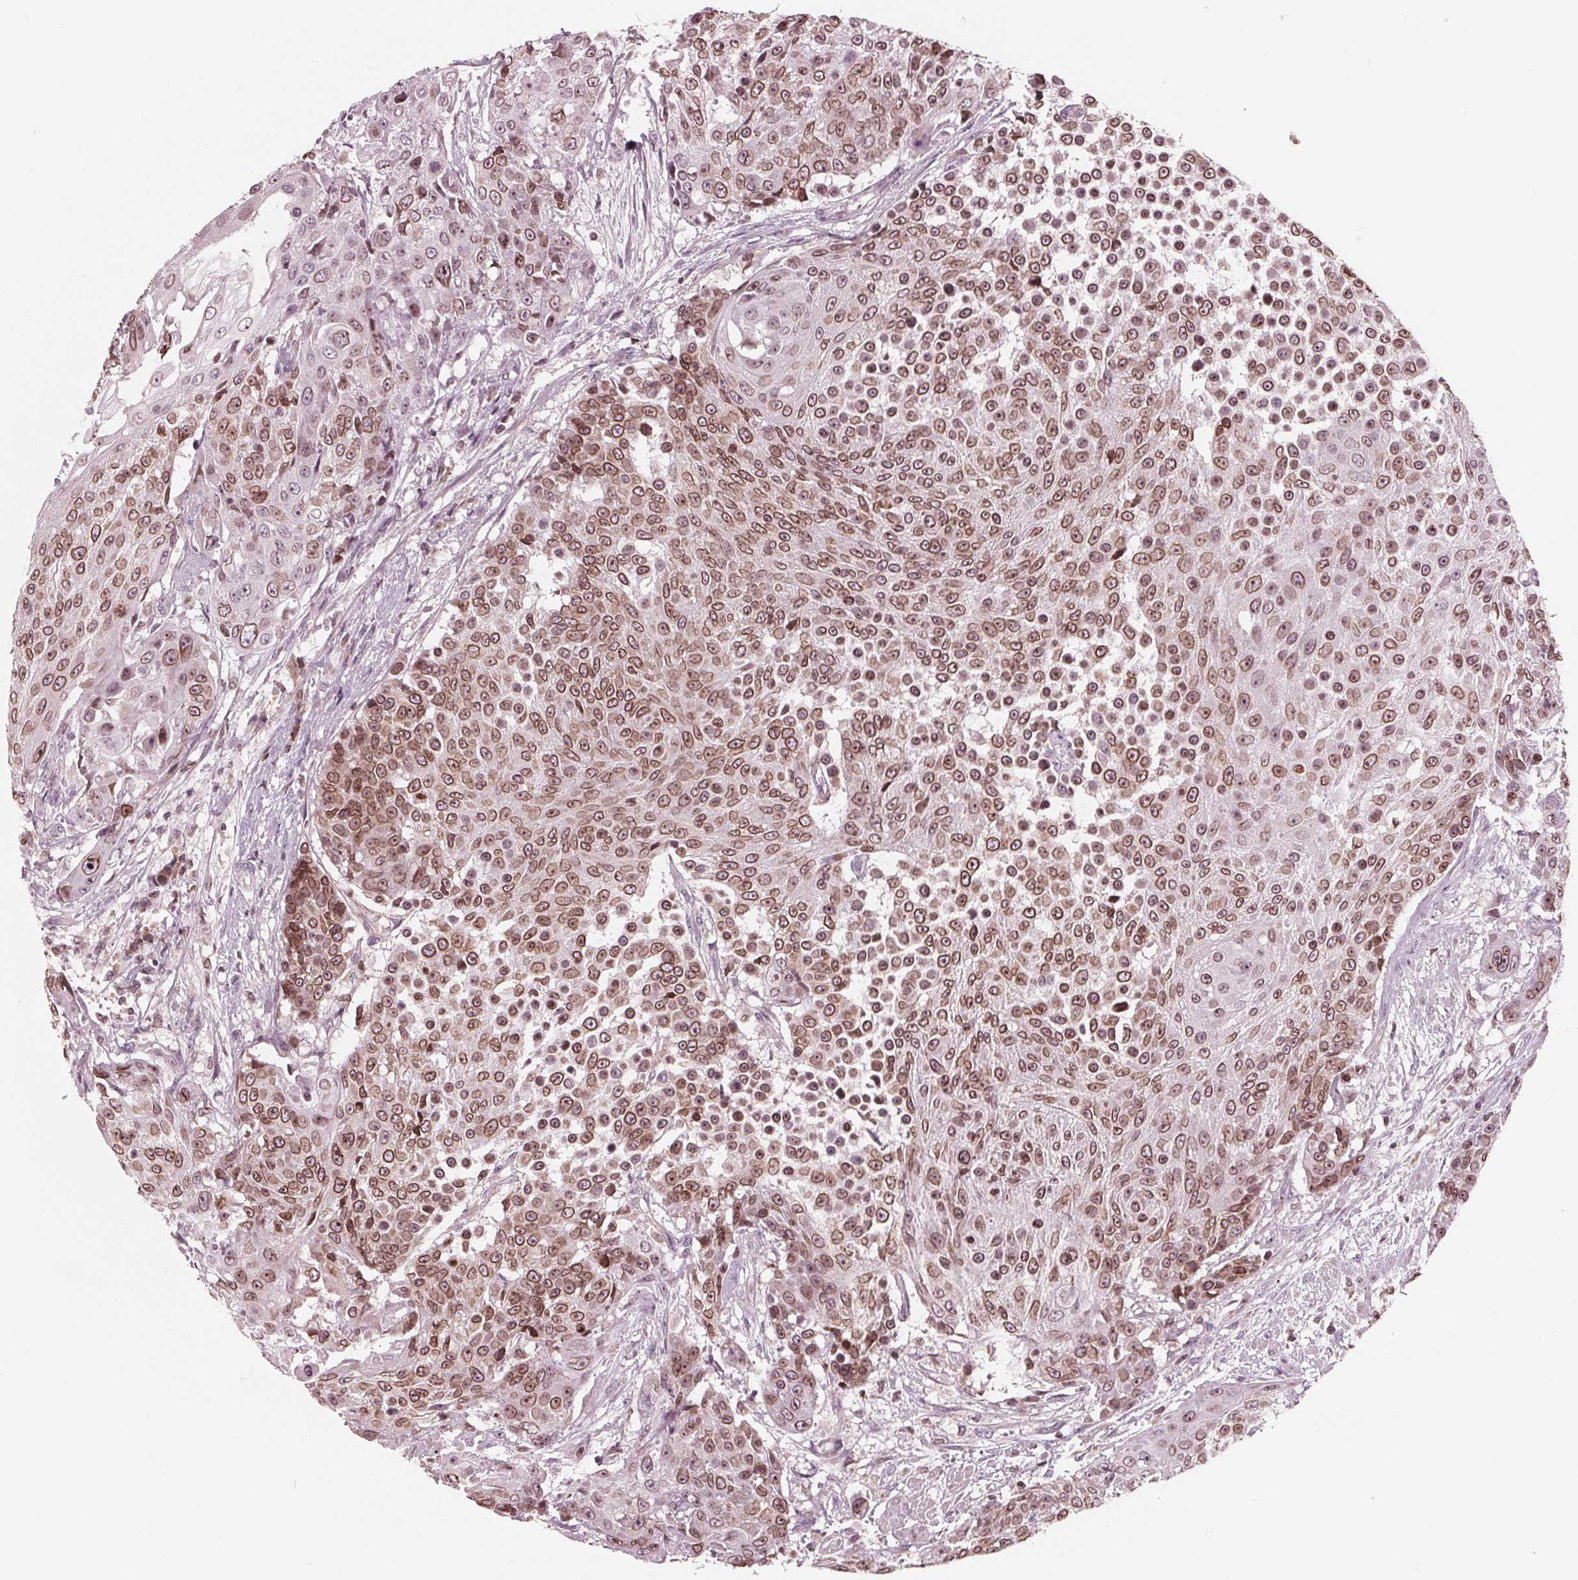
{"staining": {"intensity": "moderate", "quantity": ">75%", "location": "cytoplasmic/membranous,nuclear"}, "tissue": "urothelial cancer", "cell_type": "Tumor cells", "image_type": "cancer", "snomed": [{"axis": "morphology", "description": "Urothelial carcinoma, High grade"}, {"axis": "topography", "description": "Urinary bladder"}], "caption": "High-grade urothelial carcinoma was stained to show a protein in brown. There is medium levels of moderate cytoplasmic/membranous and nuclear positivity in approximately >75% of tumor cells.", "gene": "NUP210", "patient": {"sex": "female", "age": 63}}